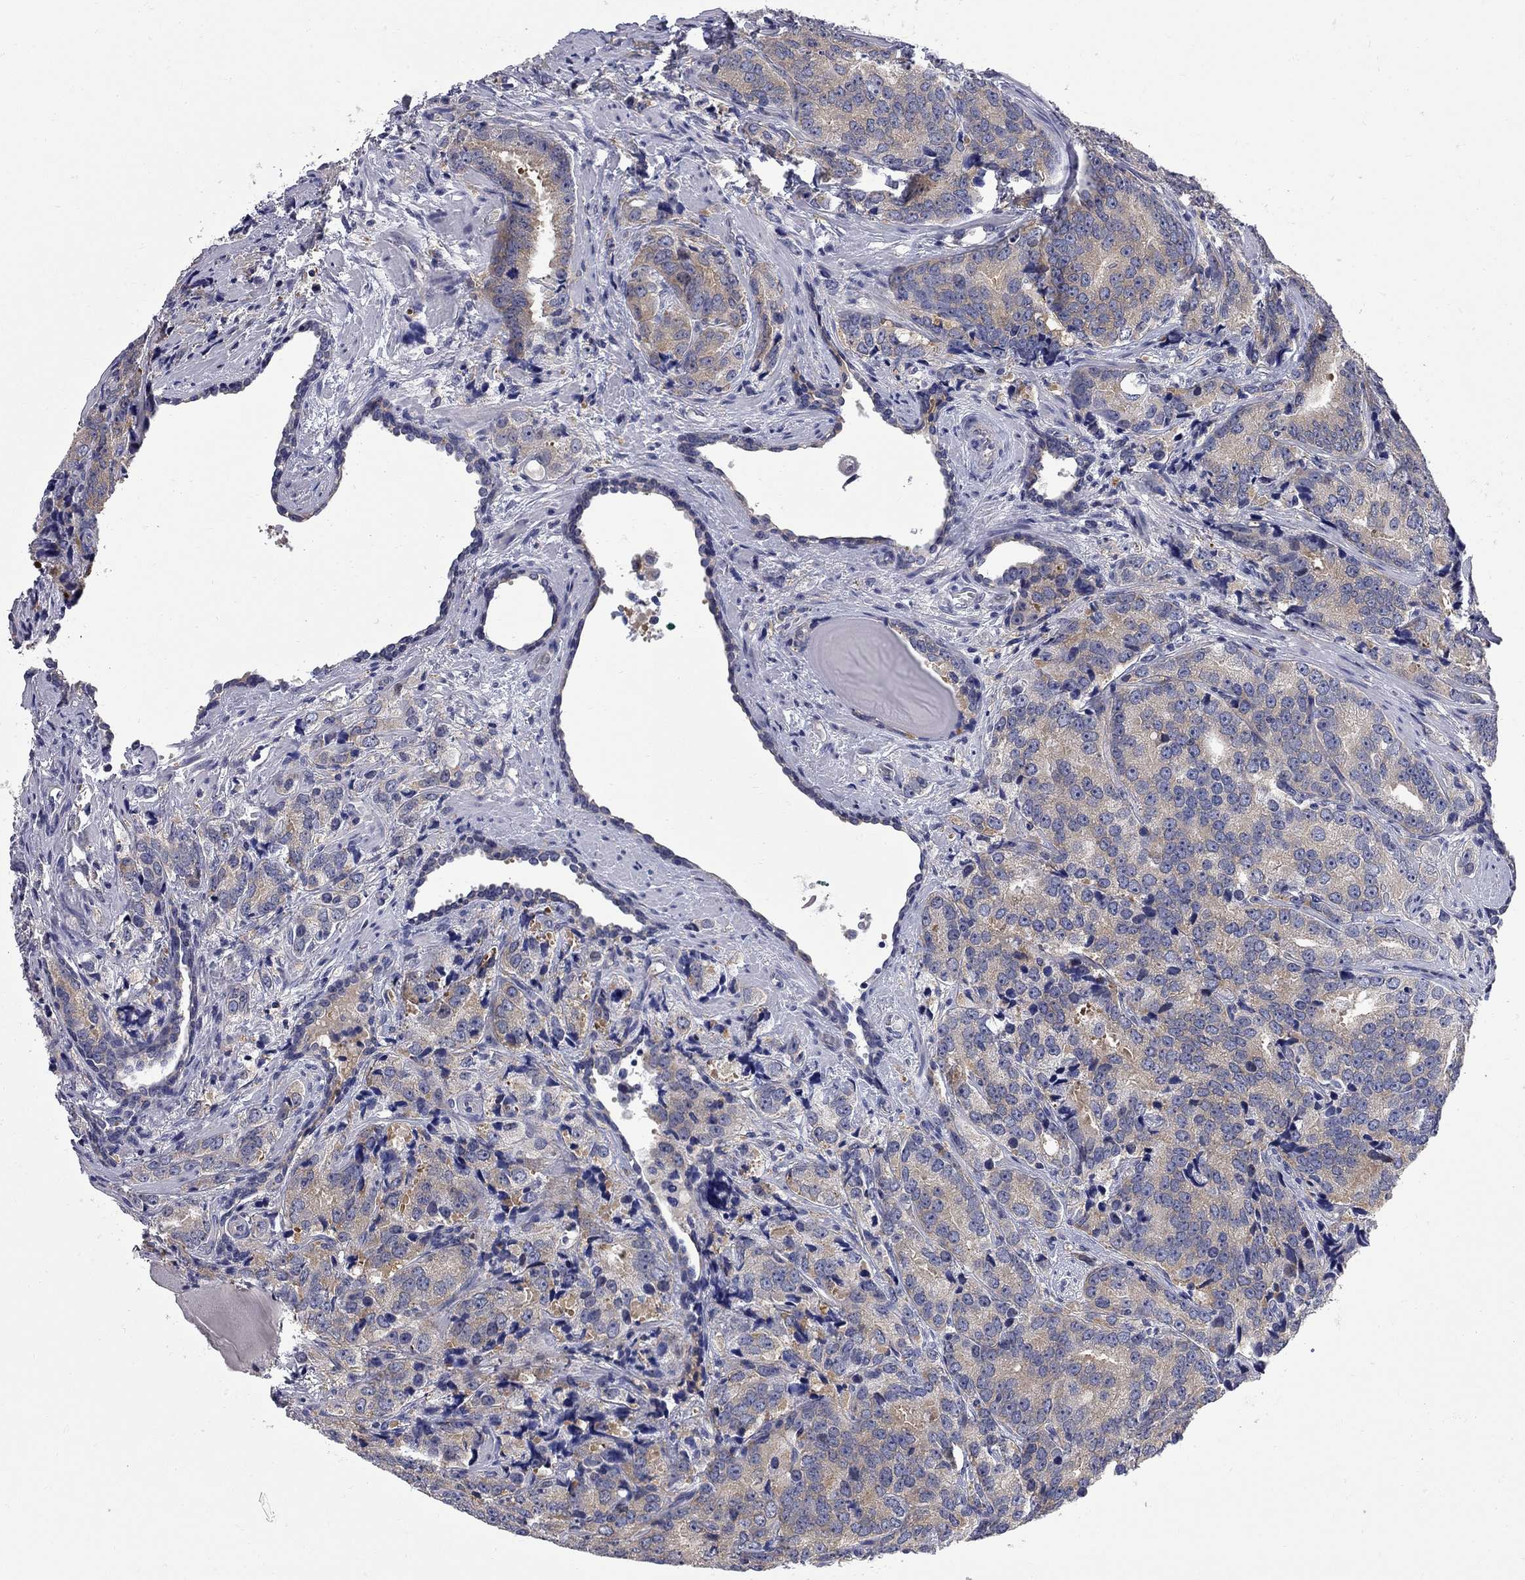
{"staining": {"intensity": "weak", "quantity": ">75%", "location": "cytoplasmic/membranous"}, "tissue": "prostate cancer", "cell_type": "Tumor cells", "image_type": "cancer", "snomed": [{"axis": "morphology", "description": "Adenocarcinoma, NOS"}, {"axis": "topography", "description": "Prostate"}], "caption": "Human prostate cancer (adenocarcinoma) stained with a brown dye reveals weak cytoplasmic/membranous positive positivity in about >75% of tumor cells.", "gene": "GALNT8", "patient": {"sex": "male", "age": 71}}